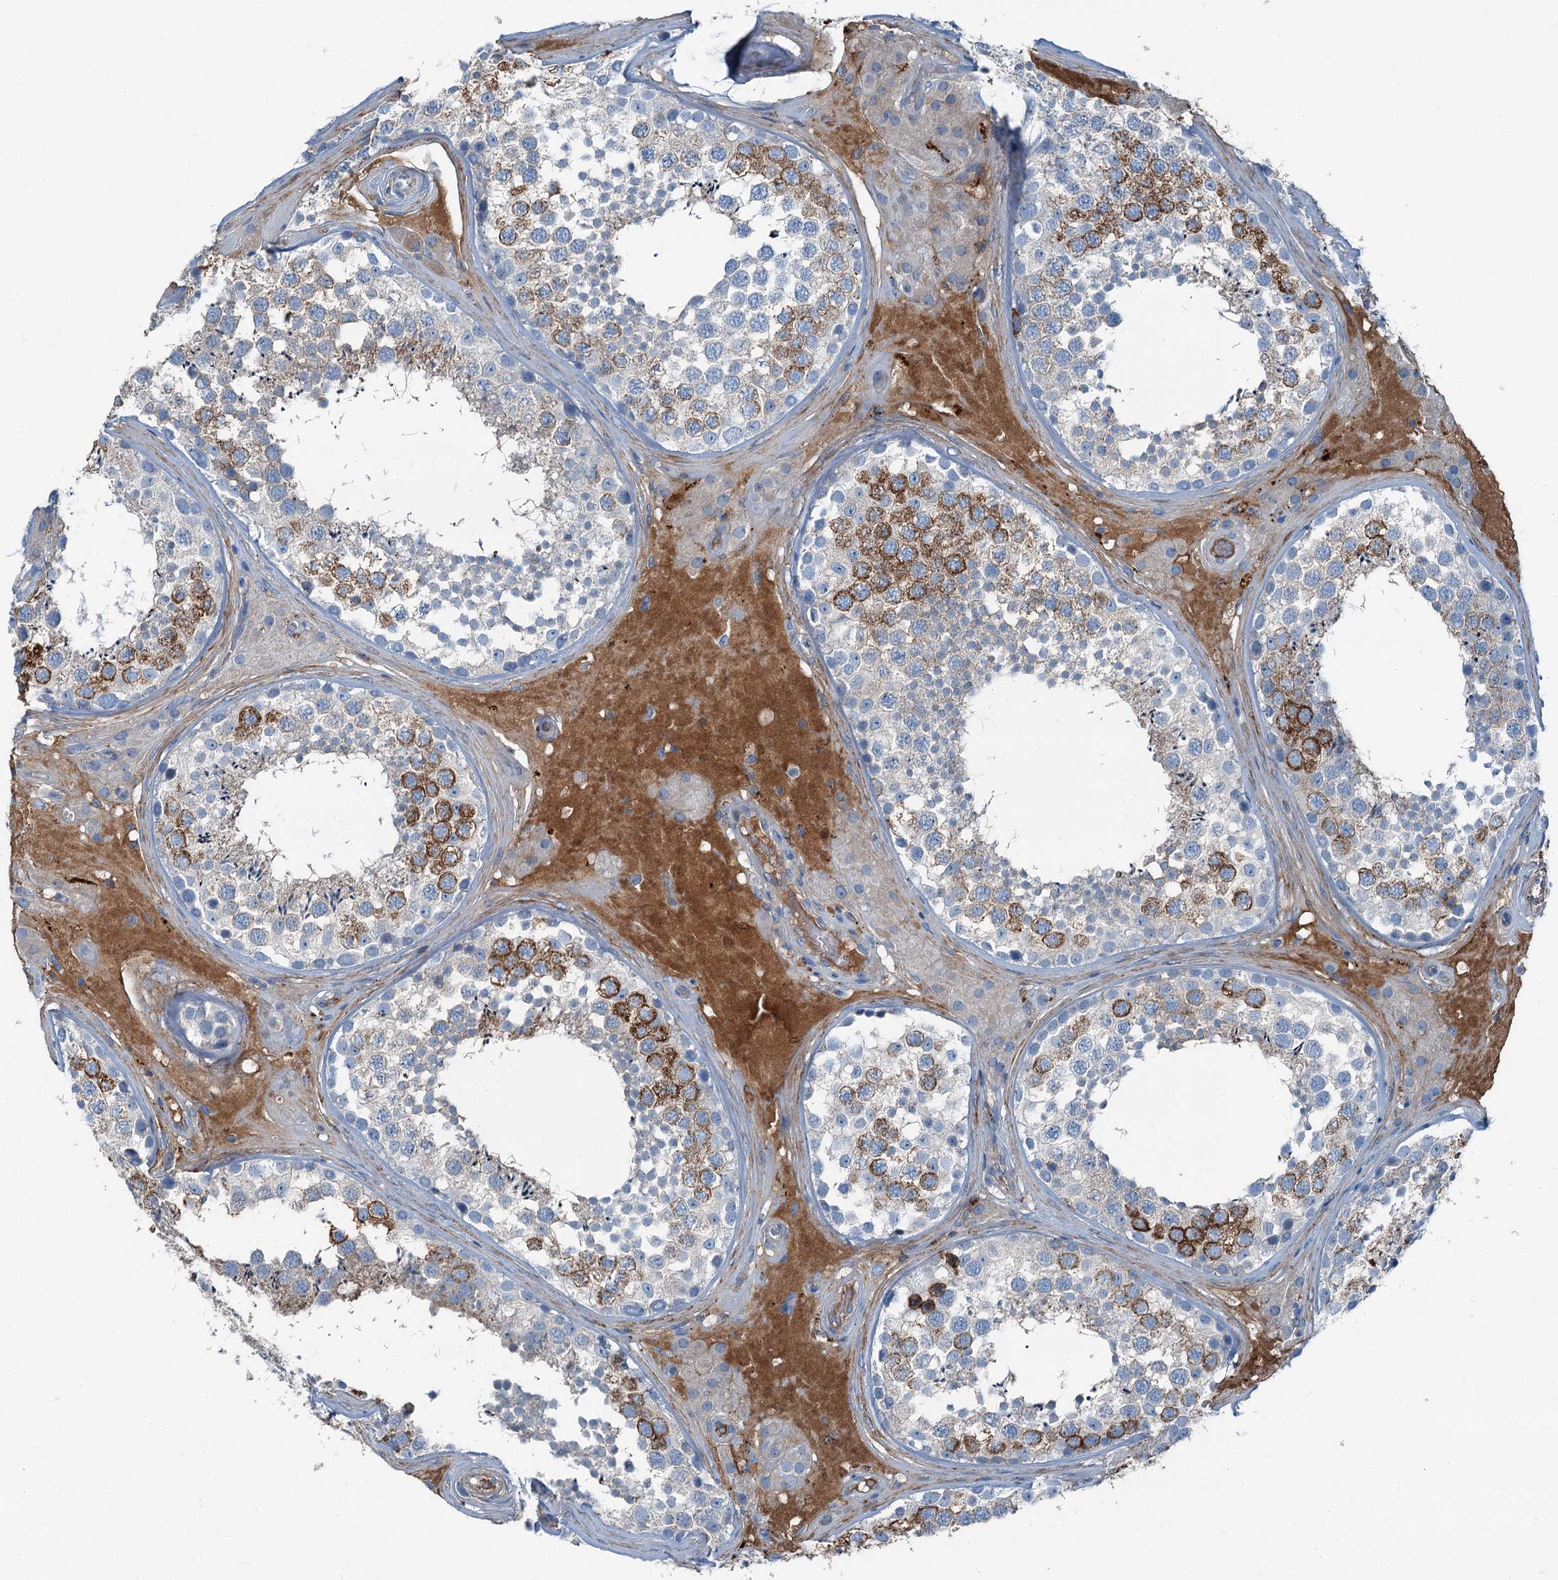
{"staining": {"intensity": "strong", "quantity": "25%-75%", "location": "cytoplasmic/membranous"}, "tissue": "testis", "cell_type": "Cells in seminiferous ducts", "image_type": "normal", "snomed": [{"axis": "morphology", "description": "Normal tissue, NOS"}, {"axis": "topography", "description": "Testis"}], "caption": "High-magnification brightfield microscopy of benign testis stained with DAB (brown) and counterstained with hematoxylin (blue). cells in seminiferous ducts exhibit strong cytoplasmic/membranous staining is seen in about25%-75% of cells.", "gene": "AXL", "patient": {"sex": "male", "age": 46}}